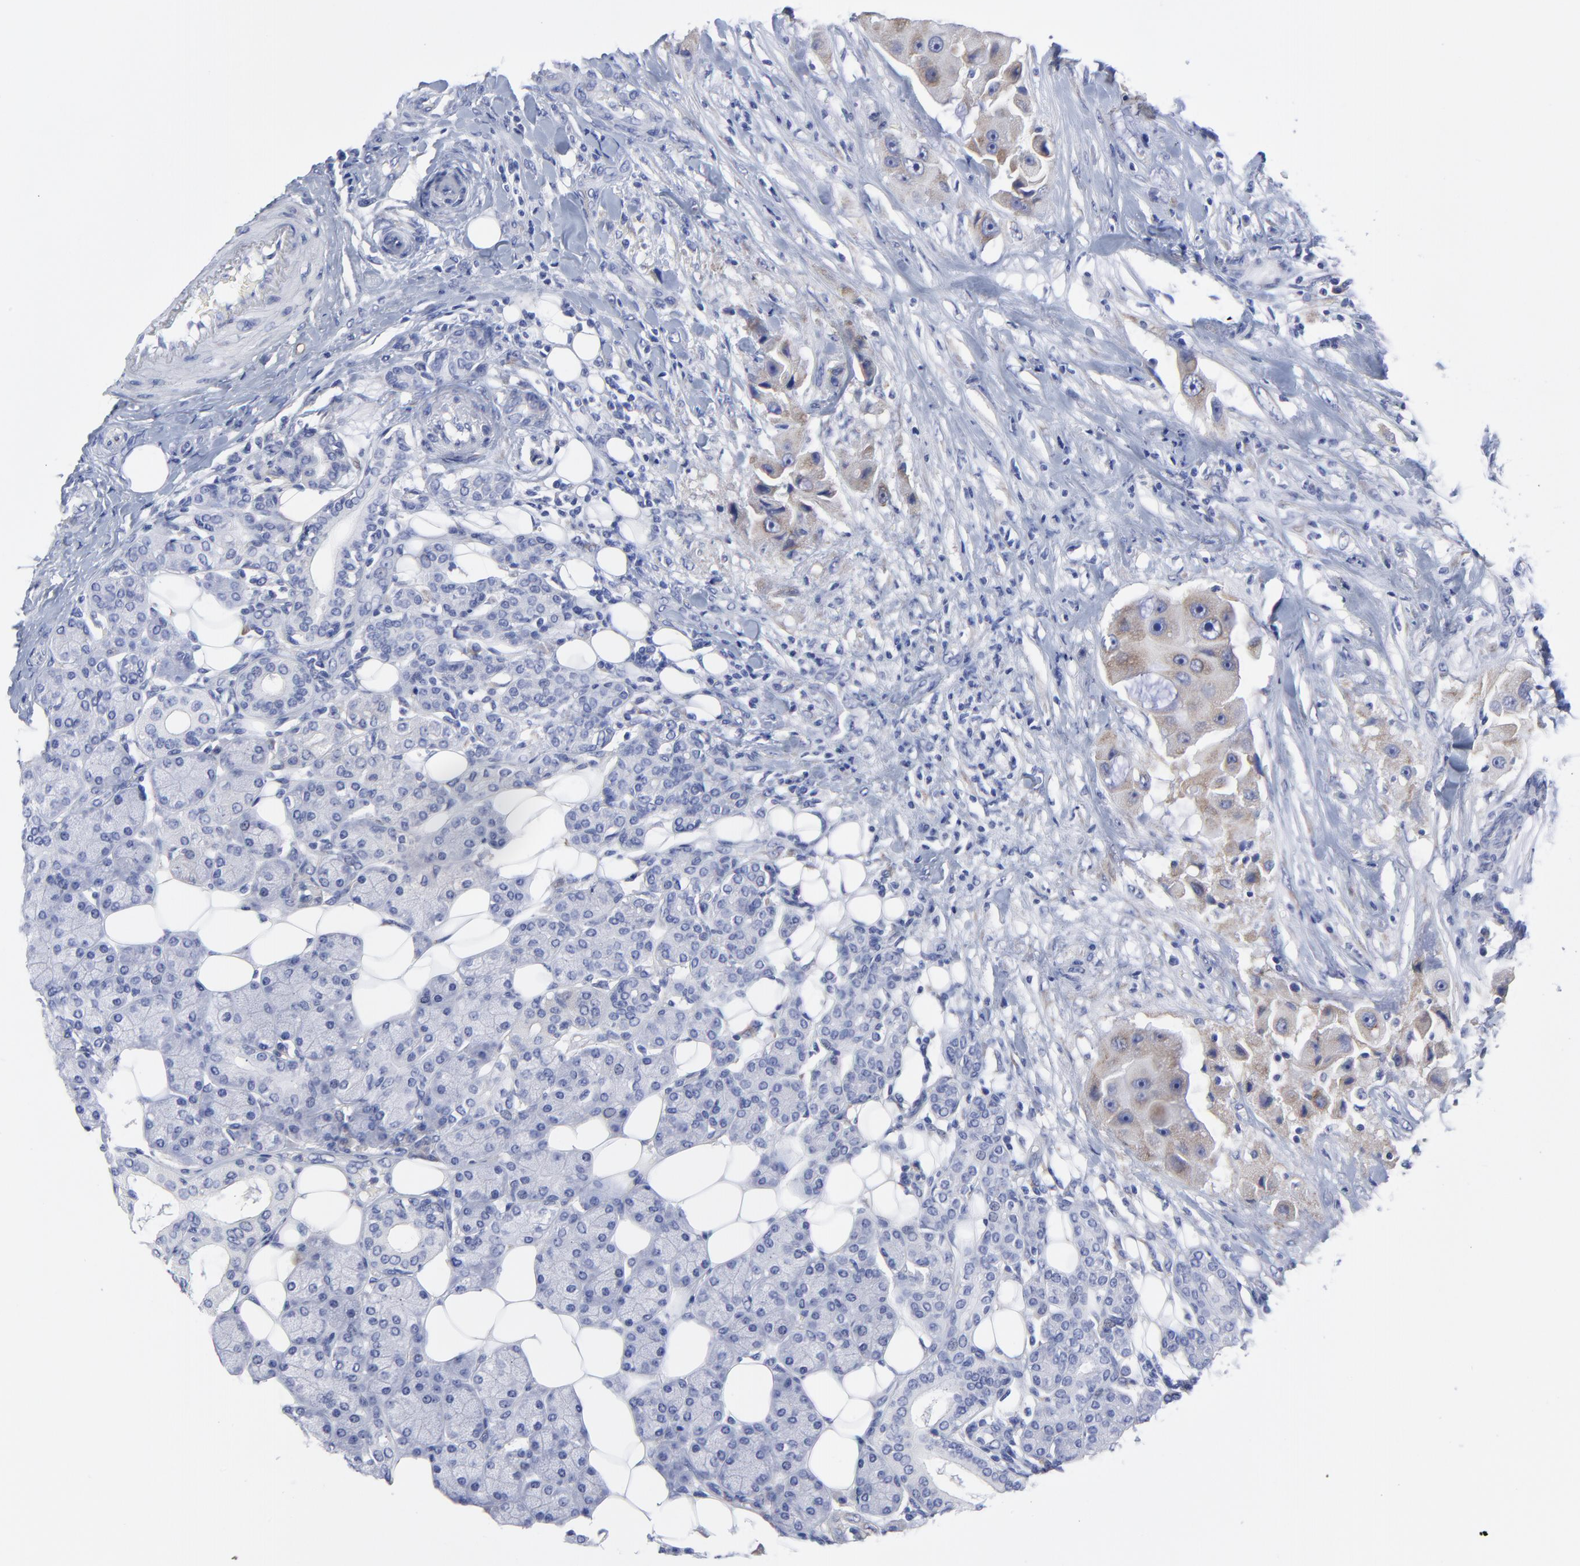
{"staining": {"intensity": "weak", "quantity": ">75%", "location": "cytoplasmic/membranous"}, "tissue": "head and neck cancer", "cell_type": "Tumor cells", "image_type": "cancer", "snomed": [{"axis": "morphology", "description": "Normal tissue, NOS"}, {"axis": "morphology", "description": "Adenocarcinoma, NOS"}, {"axis": "topography", "description": "Salivary gland"}, {"axis": "topography", "description": "Head-Neck"}], "caption": "Immunohistochemistry (DAB (3,3'-diaminobenzidine)) staining of human head and neck cancer reveals weak cytoplasmic/membranous protein staining in approximately >75% of tumor cells.", "gene": "DUSP9", "patient": {"sex": "male", "age": 80}}